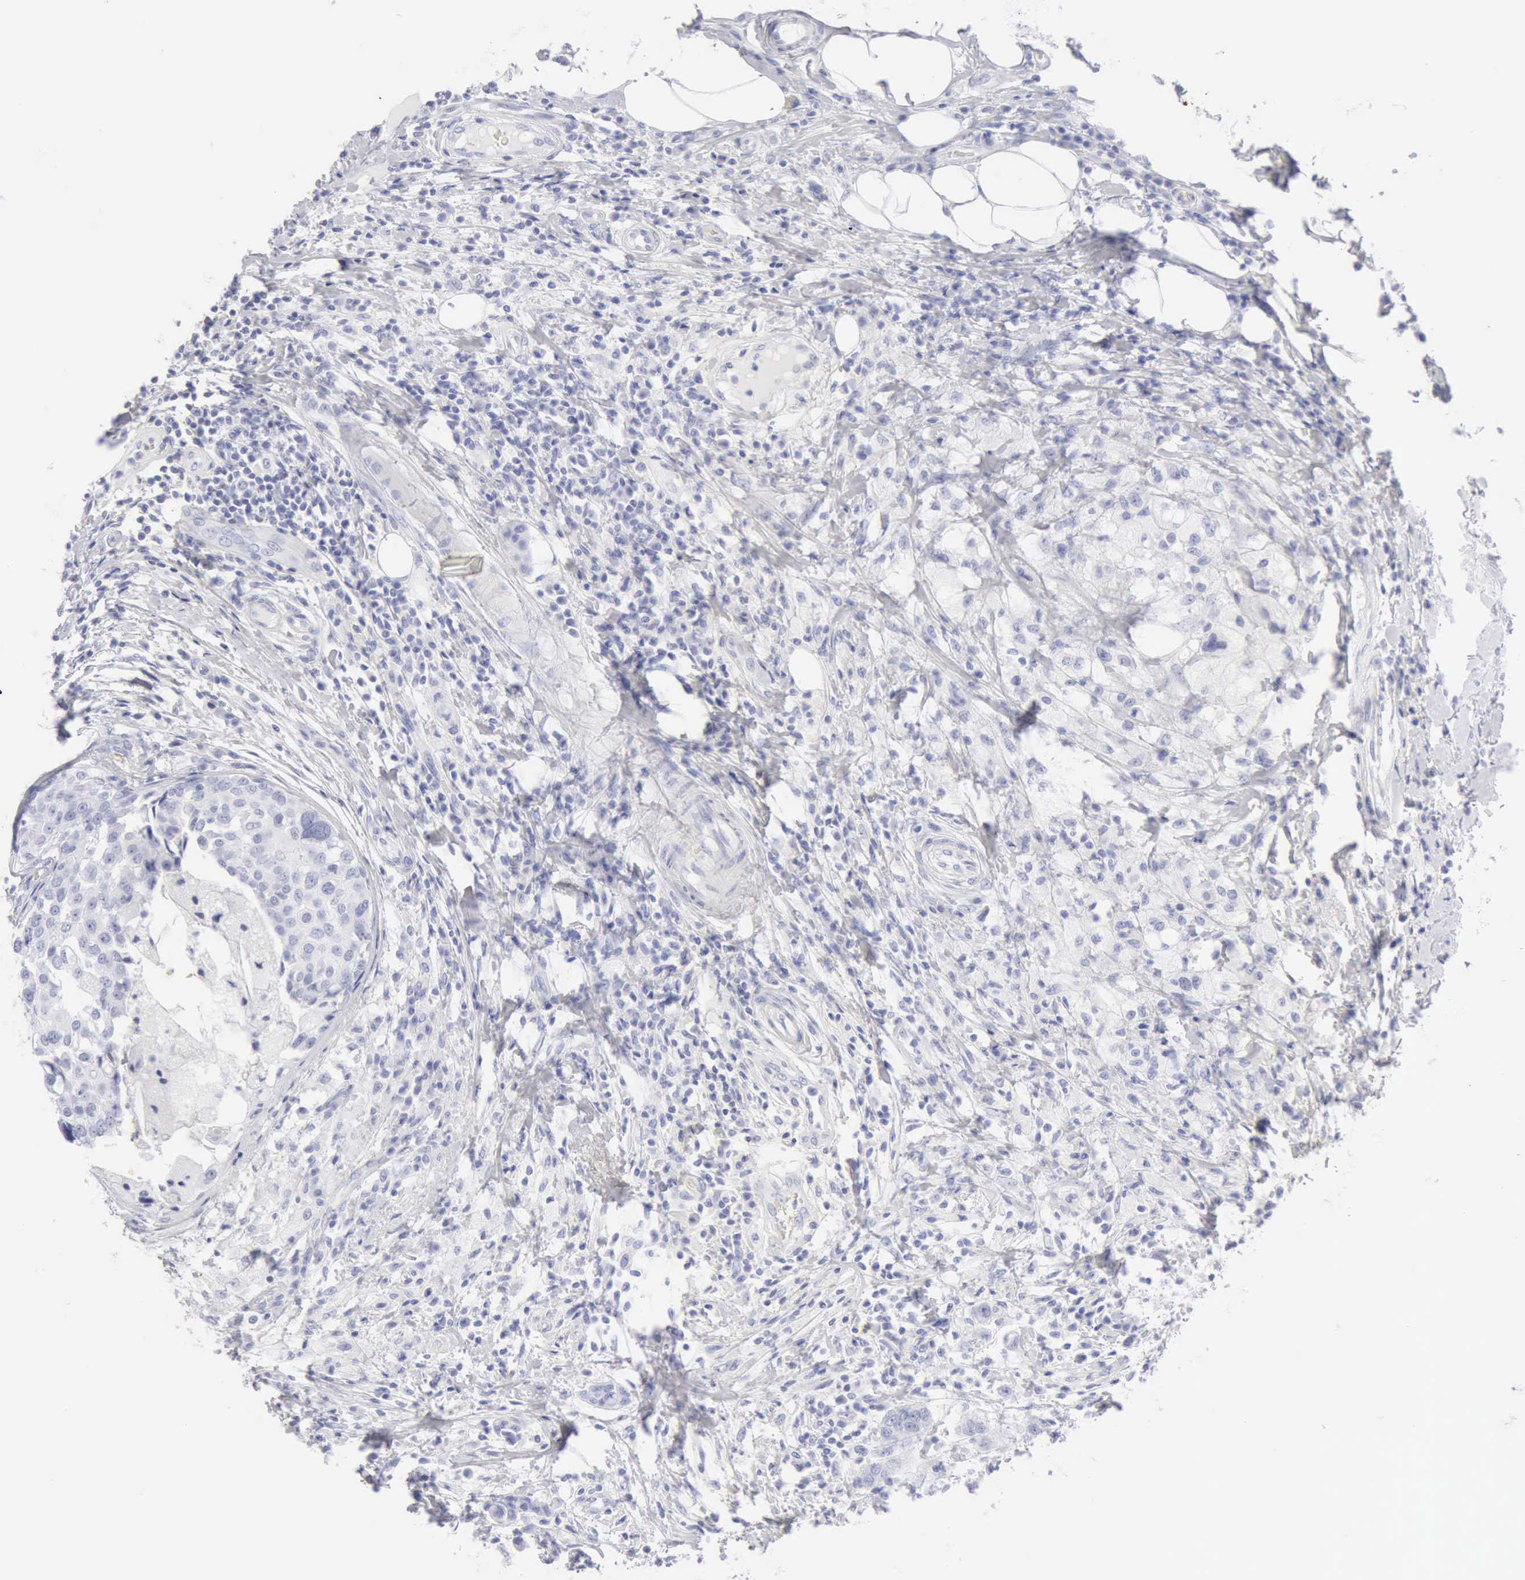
{"staining": {"intensity": "negative", "quantity": "none", "location": "none"}, "tissue": "breast cancer", "cell_type": "Tumor cells", "image_type": "cancer", "snomed": [{"axis": "morphology", "description": "Duct carcinoma"}, {"axis": "topography", "description": "Breast"}], "caption": "Micrograph shows no protein expression in tumor cells of intraductal carcinoma (breast) tissue. The staining is performed using DAB (3,3'-diaminobenzidine) brown chromogen with nuclei counter-stained in using hematoxylin.", "gene": "KRT10", "patient": {"sex": "female", "age": 27}}